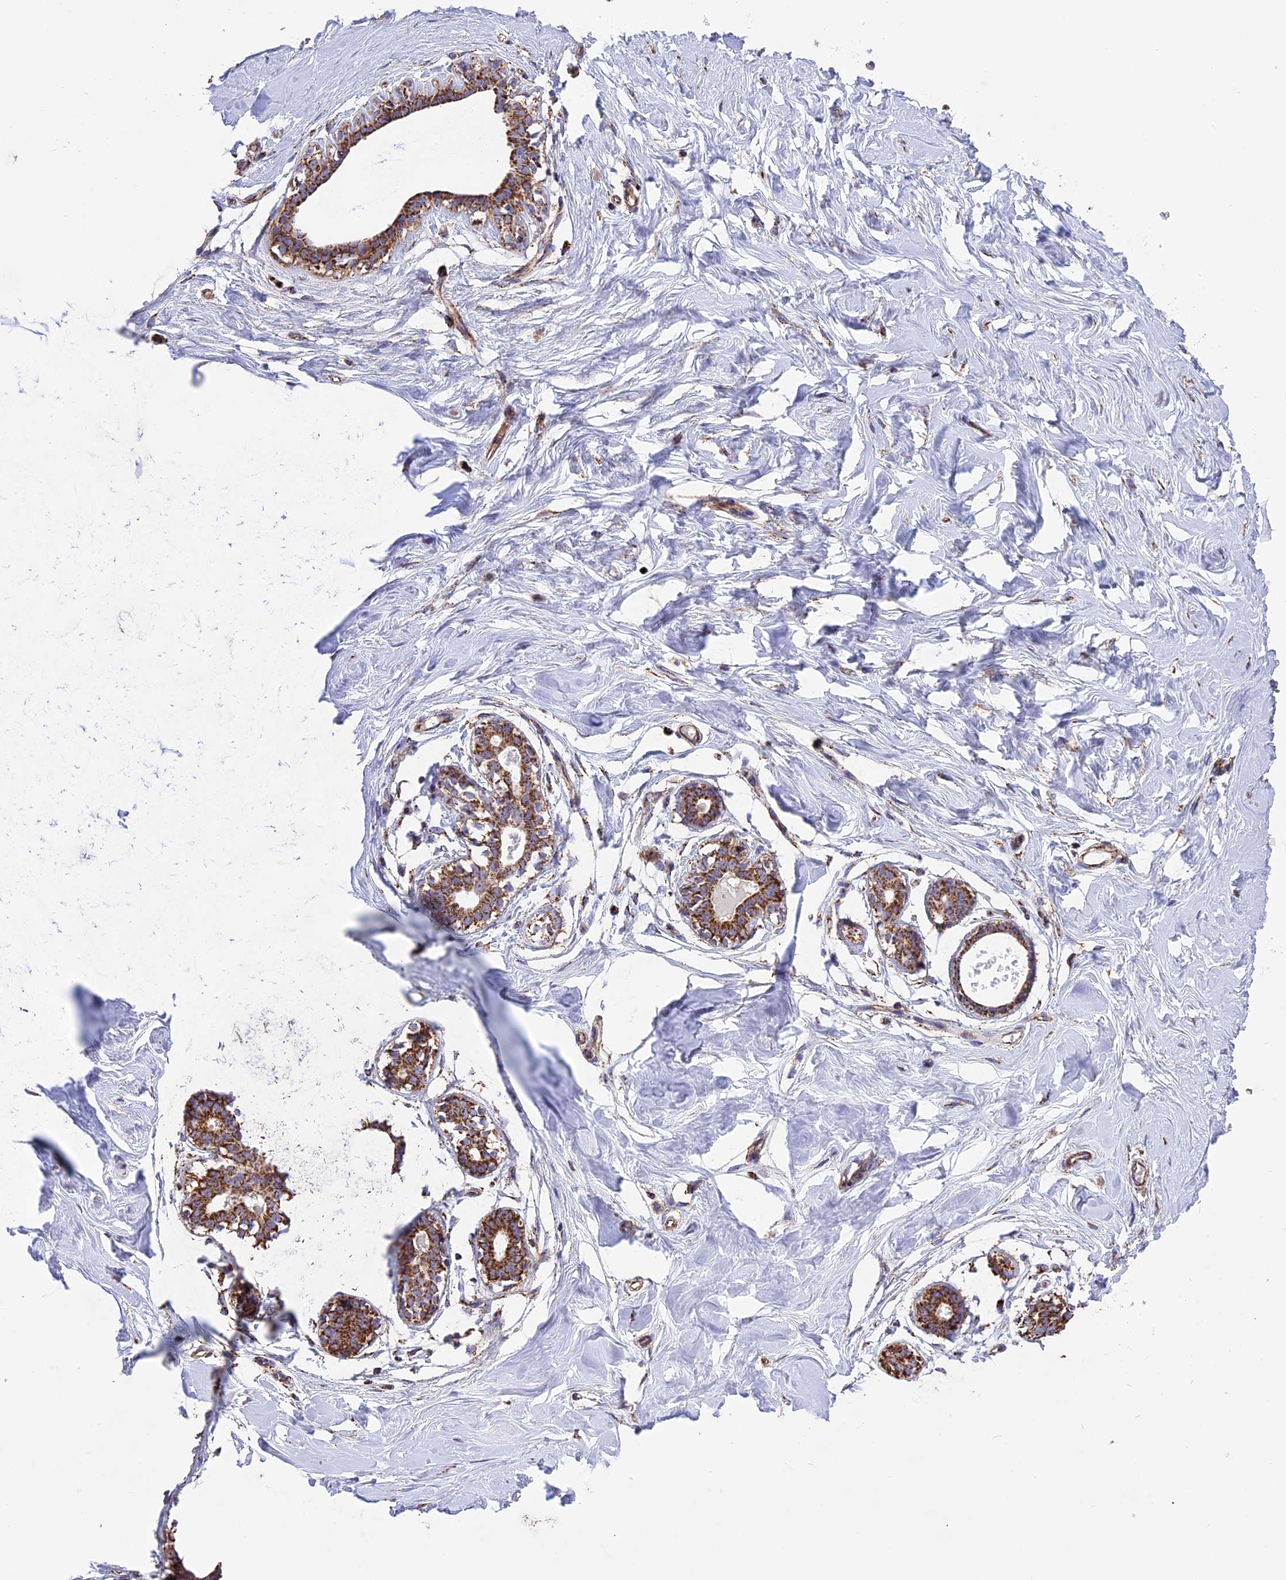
{"staining": {"intensity": "strong", "quantity": ">75%", "location": "cytoplasmic/membranous"}, "tissue": "breast", "cell_type": "Adipocytes", "image_type": "normal", "snomed": [{"axis": "morphology", "description": "Normal tissue, NOS"}, {"axis": "morphology", "description": "Adenoma, NOS"}, {"axis": "topography", "description": "Breast"}], "caption": "Breast was stained to show a protein in brown. There is high levels of strong cytoplasmic/membranous staining in about >75% of adipocytes.", "gene": "TTC4", "patient": {"sex": "female", "age": 23}}